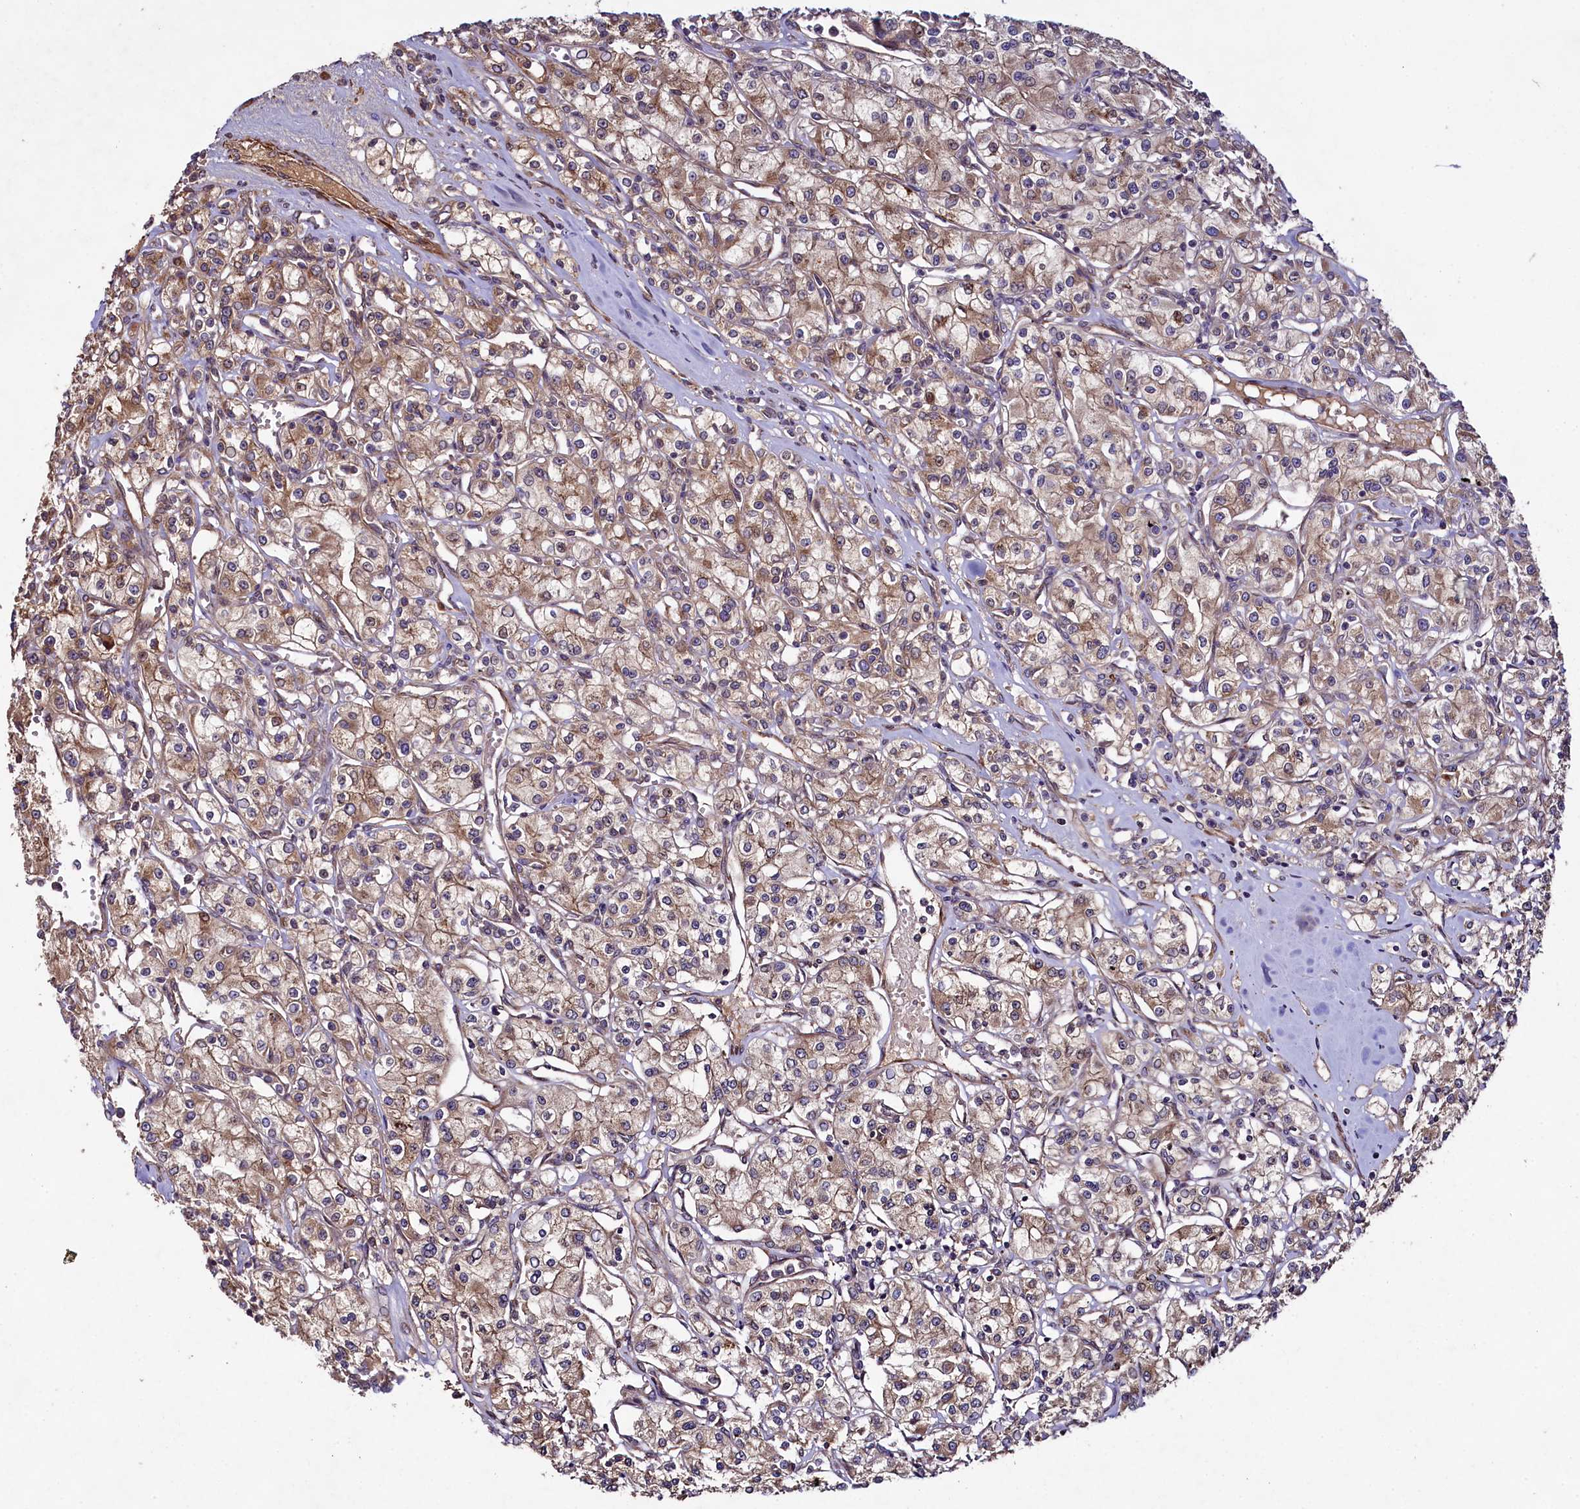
{"staining": {"intensity": "weak", "quantity": ">75%", "location": "cytoplasmic/membranous"}, "tissue": "renal cancer", "cell_type": "Tumor cells", "image_type": "cancer", "snomed": [{"axis": "morphology", "description": "Adenocarcinoma, NOS"}, {"axis": "topography", "description": "Kidney"}], "caption": "Immunohistochemical staining of renal adenocarcinoma reveals low levels of weak cytoplasmic/membranous protein positivity in about >75% of tumor cells.", "gene": "CCDC102A", "patient": {"sex": "female", "age": 59}}